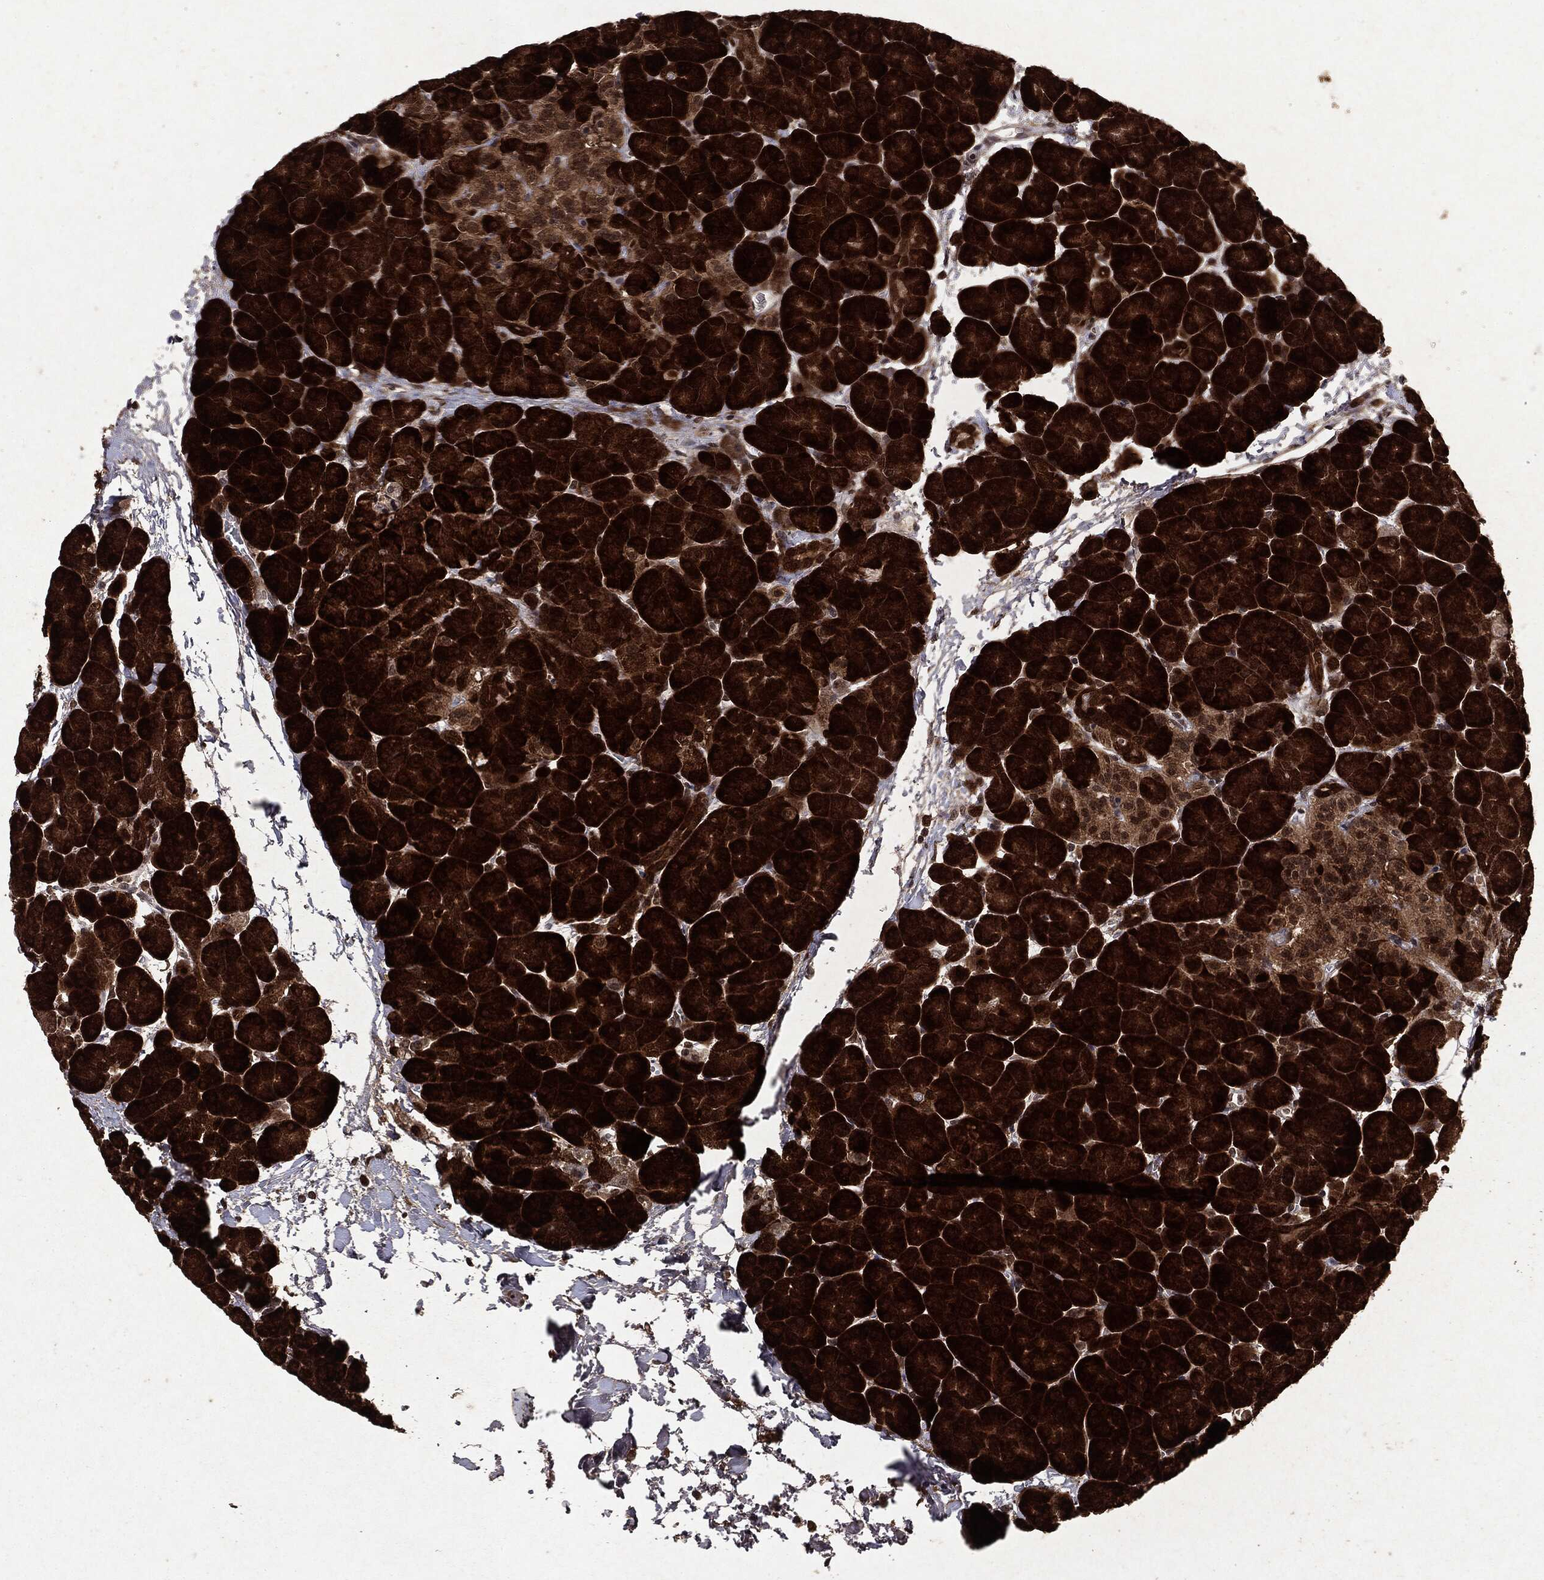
{"staining": {"intensity": "strong", "quantity": ">75%", "location": "cytoplasmic/membranous"}, "tissue": "pancreas", "cell_type": "Exocrine glandular cells", "image_type": "normal", "snomed": [{"axis": "morphology", "description": "Normal tissue, NOS"}, {"axis": "topography", "description": "Pancreas"}], "caption": "The immunohistochemical stain highlights strong cytoplasmic/membranous staining in exocrine glandular cells of unremarkable pancreas. (Stains: DAB (3,3'-diaminobenzidine) in brown, nuclei in blue, Microscopy: brightfield microscopy at high magnification).", "gene": "PEBP1", "patient": {"sex": "female", "age": 44}}